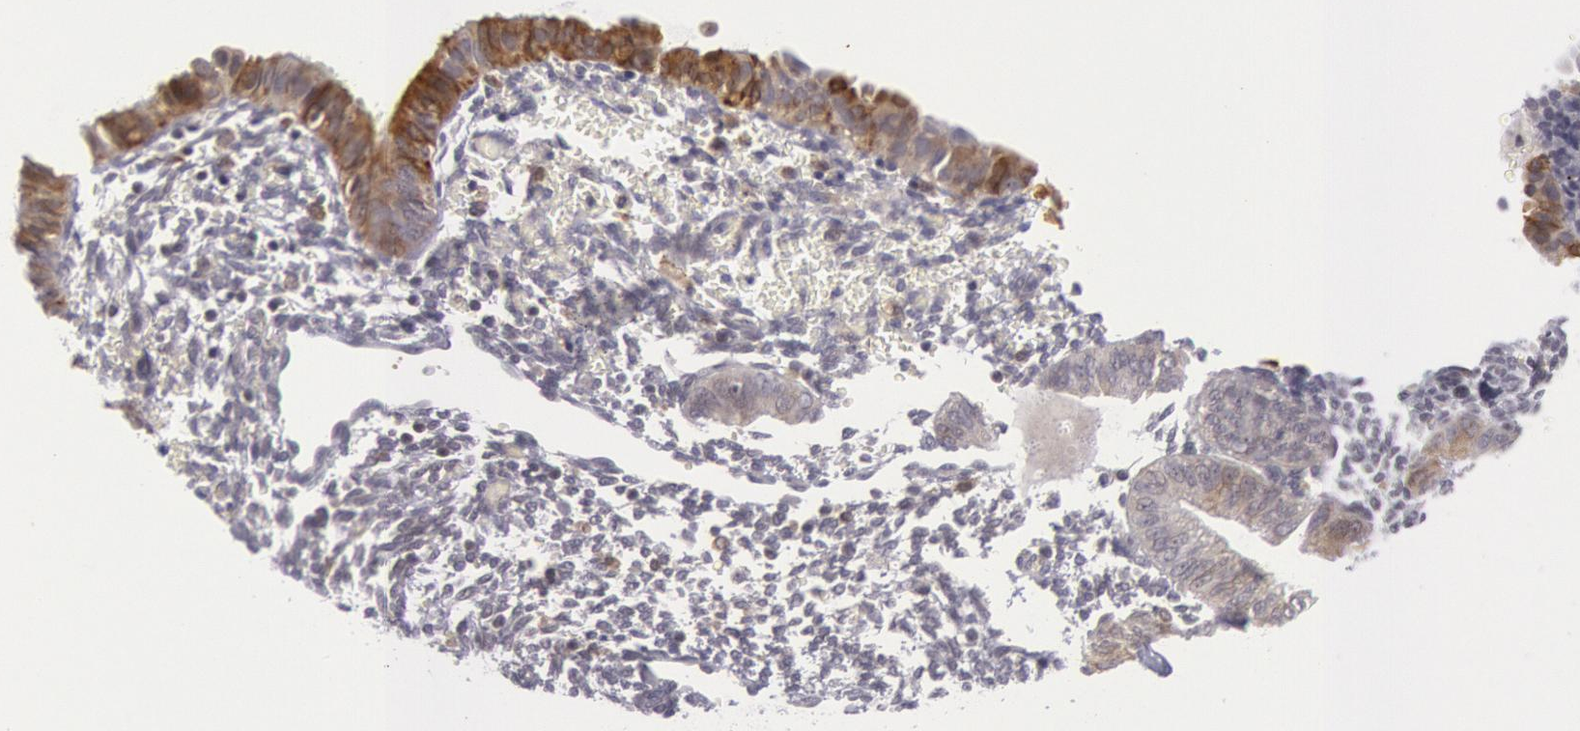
{"staining": {"intensity": "negative", "quantity": "none", "location": "none"}, "tissue": "endometrium", "cell_type": "Cells in endometrial stroma", "image_type": "normal", "snomed": [{"axis": "morphology", "description": "Normal tissue, NOS"}, {"axis": "topography", "description": "Endometrium"}], "caption": "Cells in endometrial stroma are negative for protein expression in benign human endometrium. (DAB immunohistochemistry (IHC), high magnification).", "gene": "PTGS2", "patient": {"sex": "female", "age": 61}}